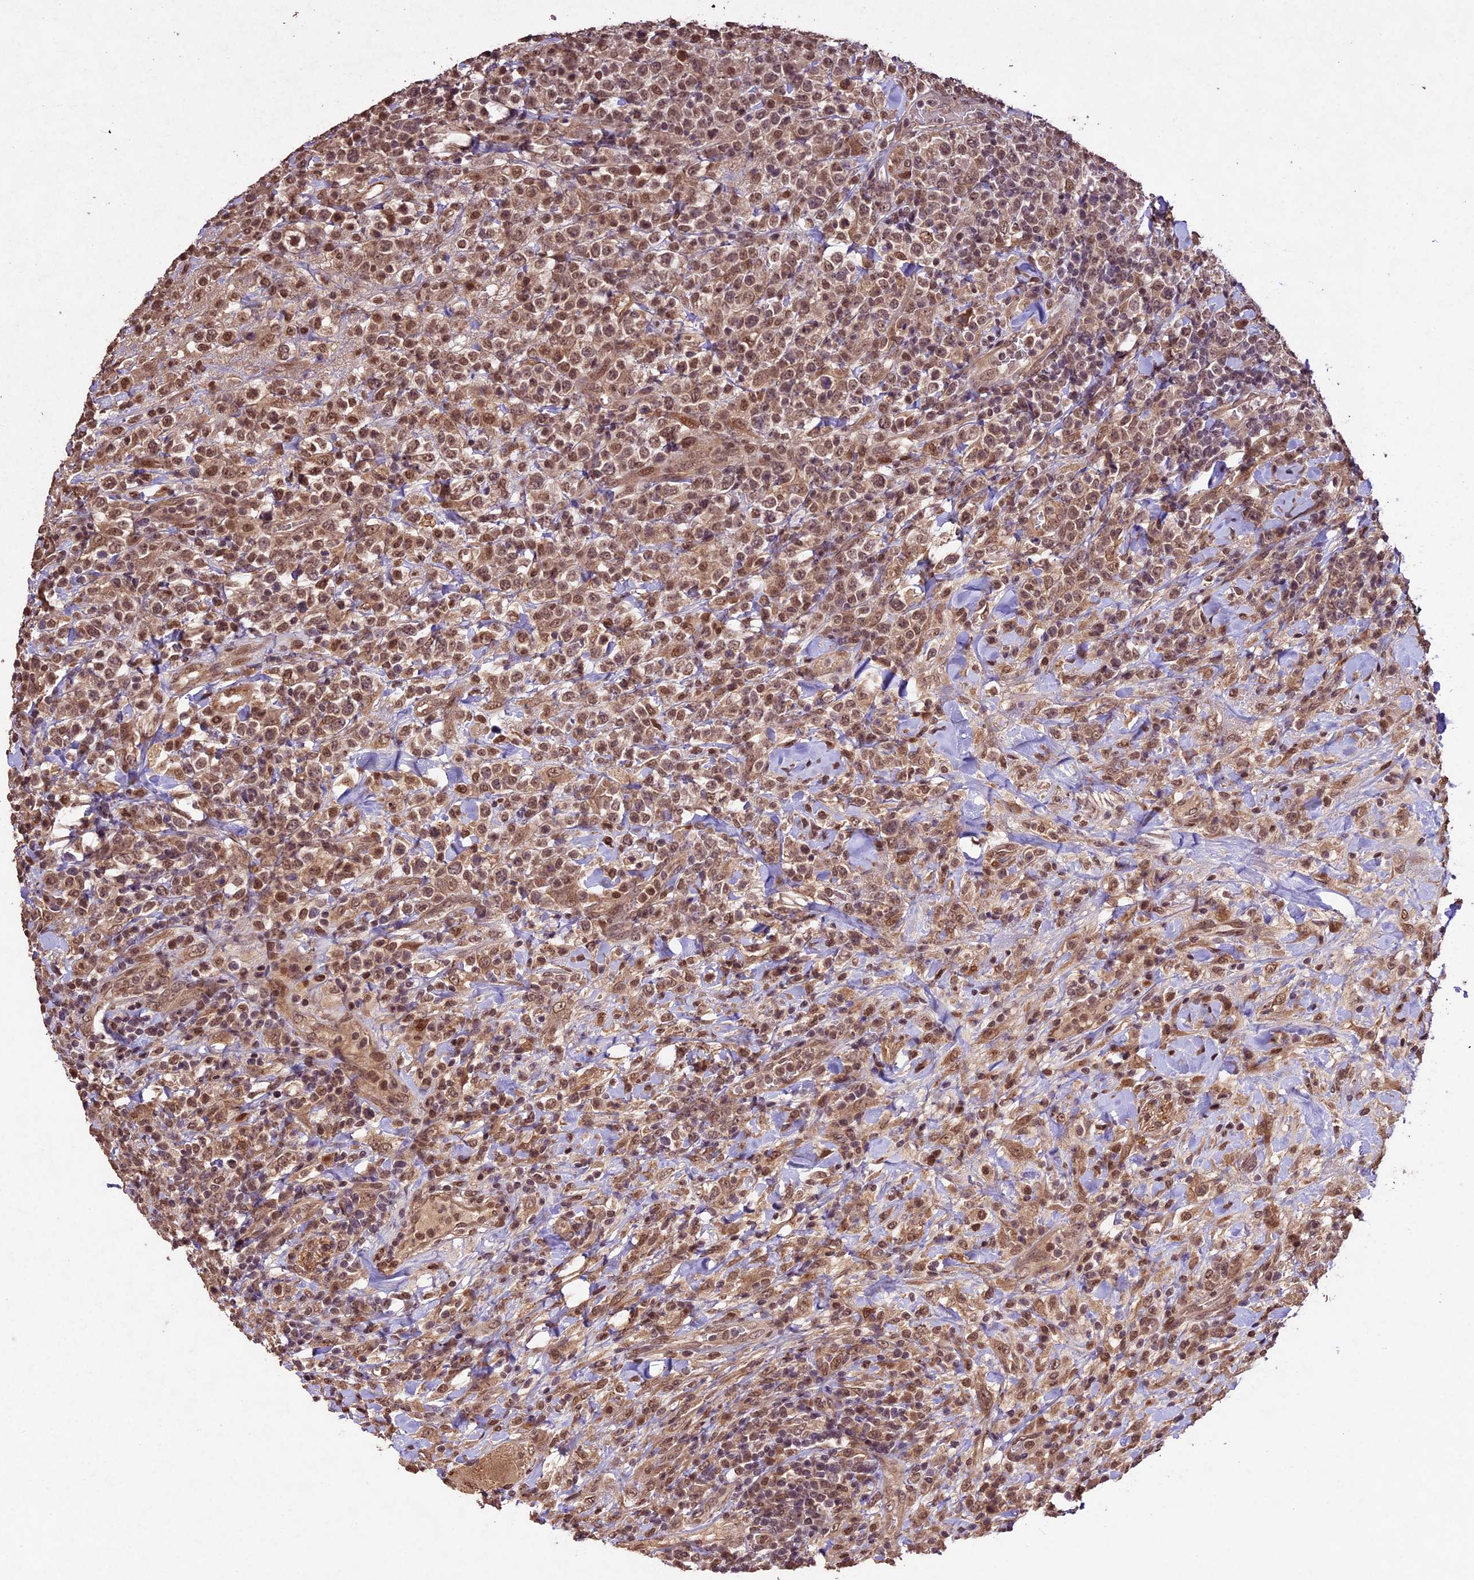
{"staining": {"intensity": "moderate", "quantity": "25%-75%", "location": "nuclear"}, "tissue": "lymphoma", "cell_type": "Tumor cells", "image_type": "cancer", "snomed": [{"axis": "morphology", "description": "Malignant lymphoma, non-Hodgkin's type, High grade"}, {"axis": "topography", "description": "Colon"}], "caption": "Immunohistochemical staining of high-grade malignant lymphoma, non-Hodgkin's type demonstrates medium levels of moderate nuclear expression in about 25%-75% of tumor cells.", "gene": "CDKN2AIP", "patient": {"sex": "female", "age": 53}}